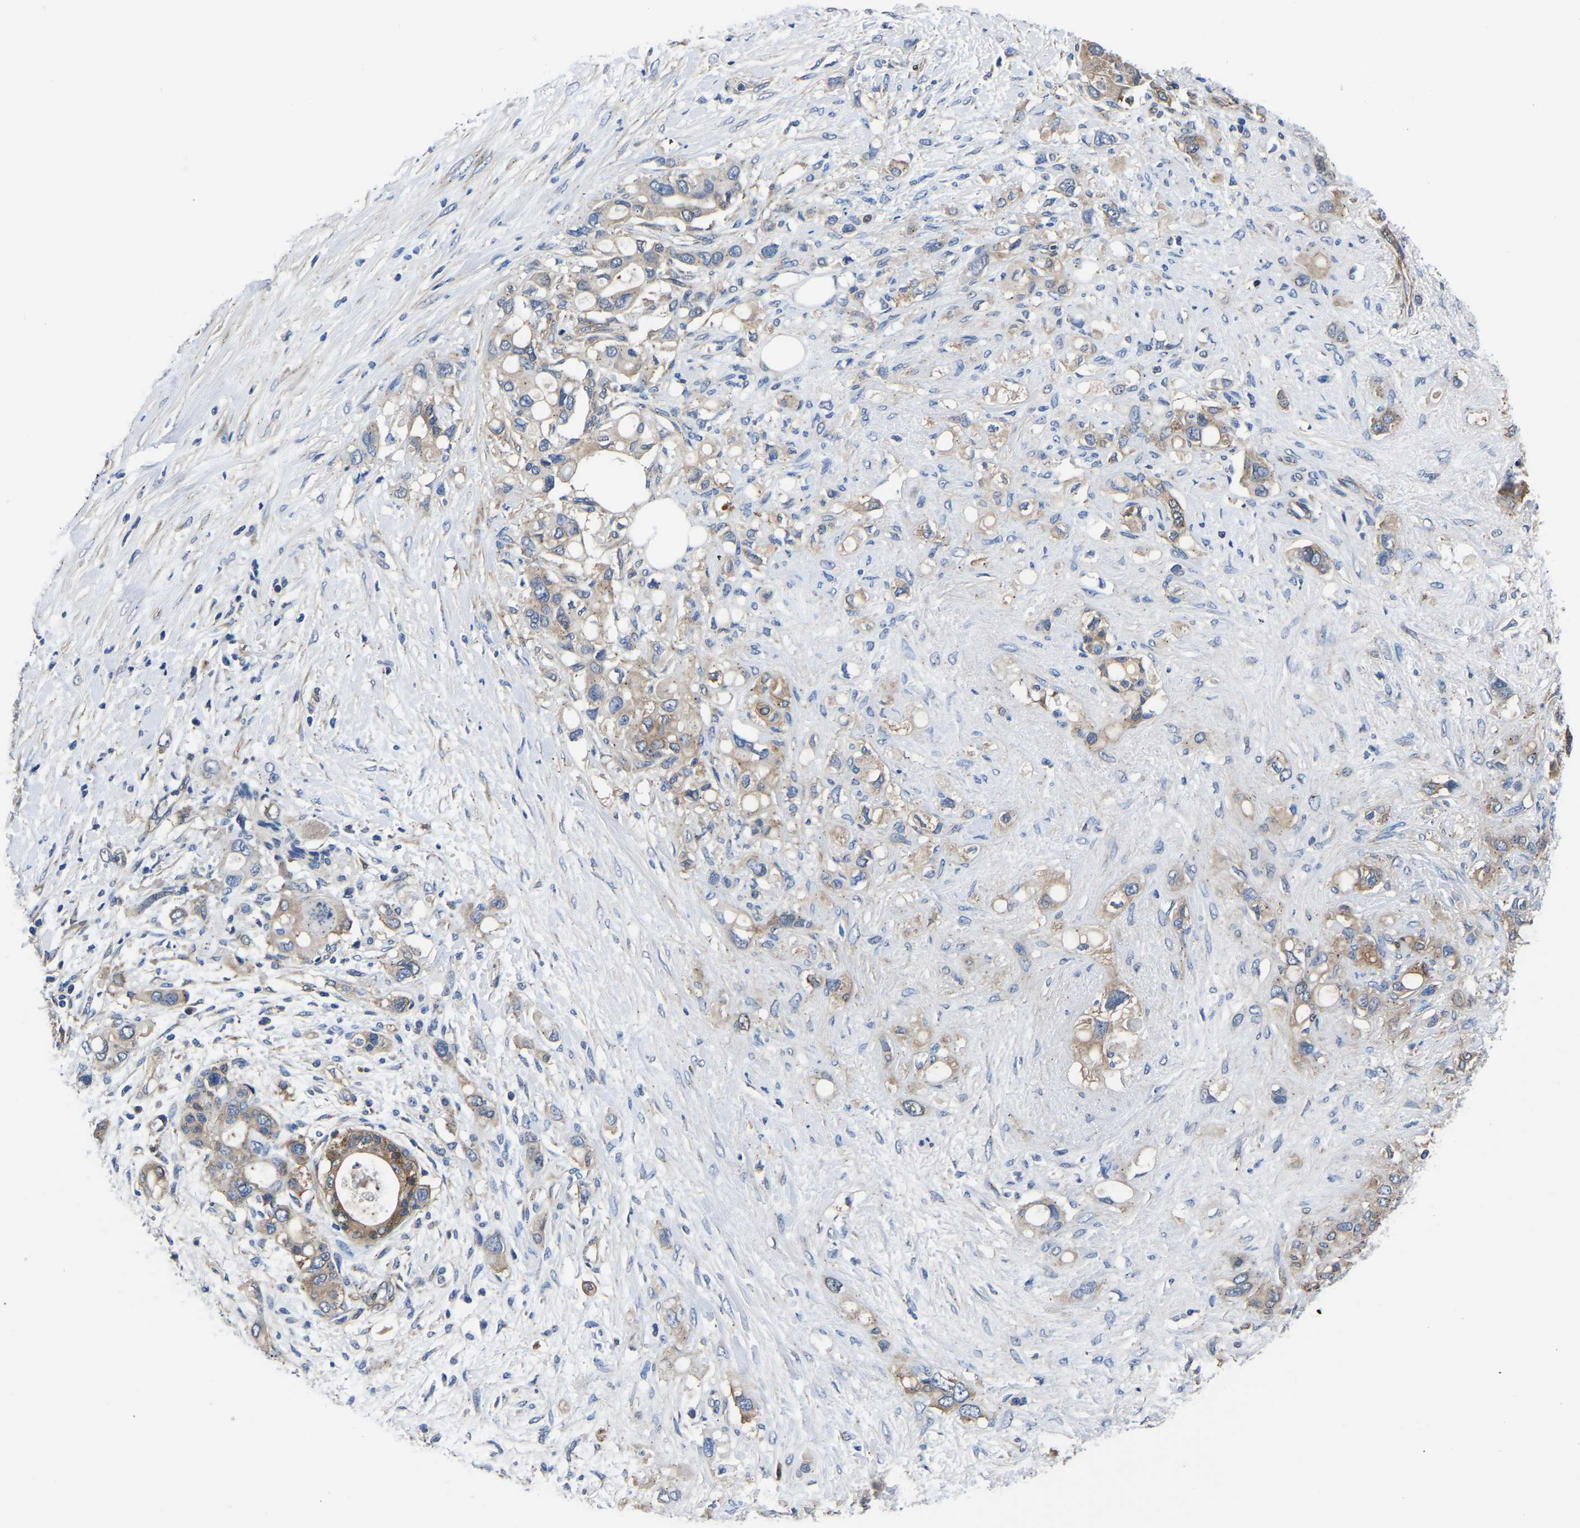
{"staining": {"intensity": "weak", "quantity": ">75%", "location": "cytoplasmic/membranous"}, "tissue": "pancreatic cancer", "cell_type": "Tumor cells", "image_type": "cancer", "snomed": [{"axis": "morphology", "description": "Adenocarcinoma, NOS"}, {"axis": "topography", "description": "Pancreas"}], "caption": "Weak cytoplasmic/membranous positivity is present in about >75% of tumor cells in adenocarcinoma (pancreatic). (DAB IHC, brown staining for protein, blue staining for nuclei).", "gene": "TFG", "patient": {"sex": "female", "age": 56}}